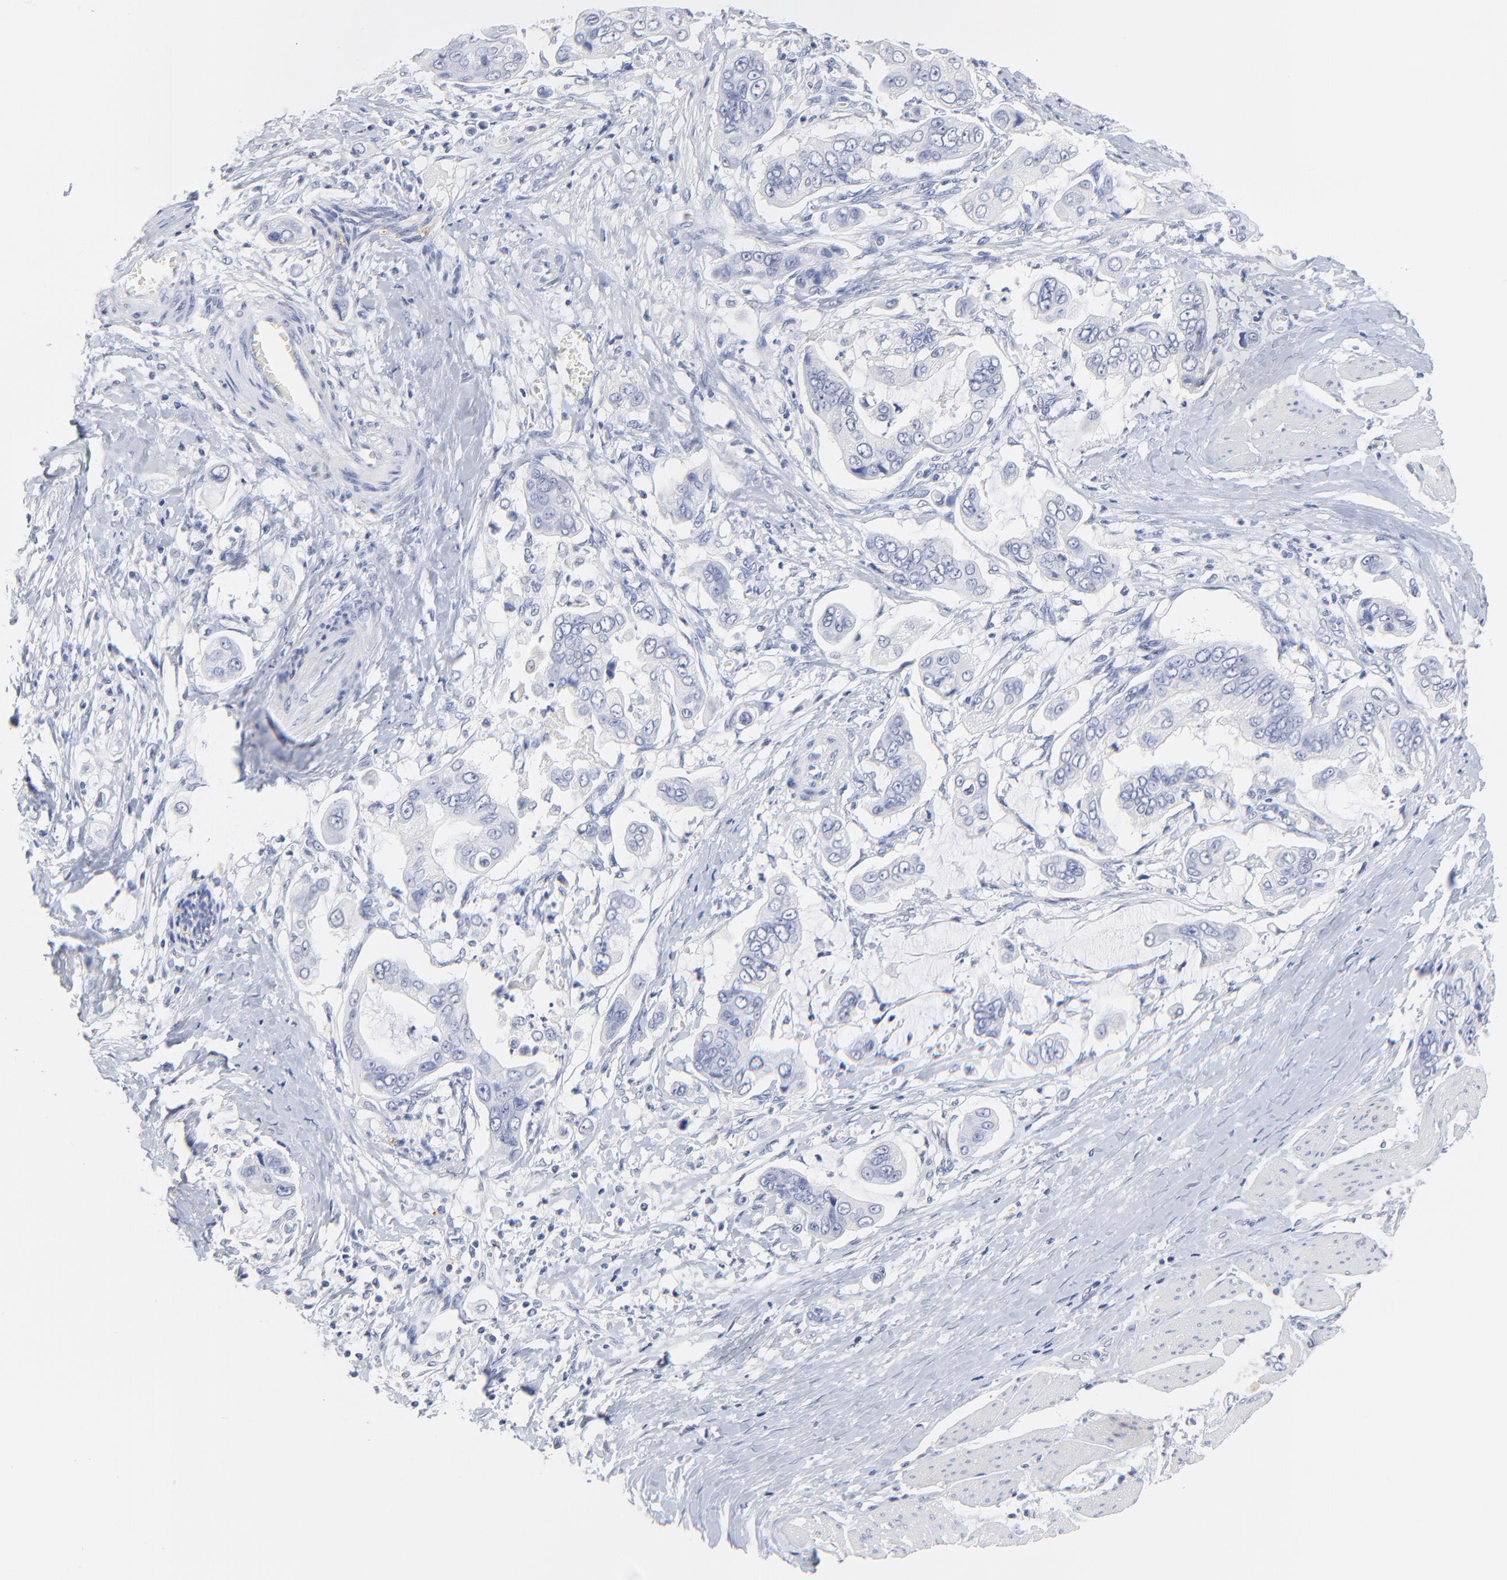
{"staining": {"intensity": "negative", "quantity": "none", "location": "none"}, "tissue": "stomach cancer", "cell_type": "Tumor cells", "image_type": "cancer", "snomed": [{"axis": "morphology", "description": "Adenocarcinoma, NOS"}, {"axis": "topography", "description": "Stomach, upper"}], "caption": "Tumor cells show no significant staining in adenocarcinoma (stomach). (Immunohistochemistry (ihc), brightfield microscopy, high magnification).", "gene": "SULT4A1", "patient": {"sex": "male", "age": 80}}